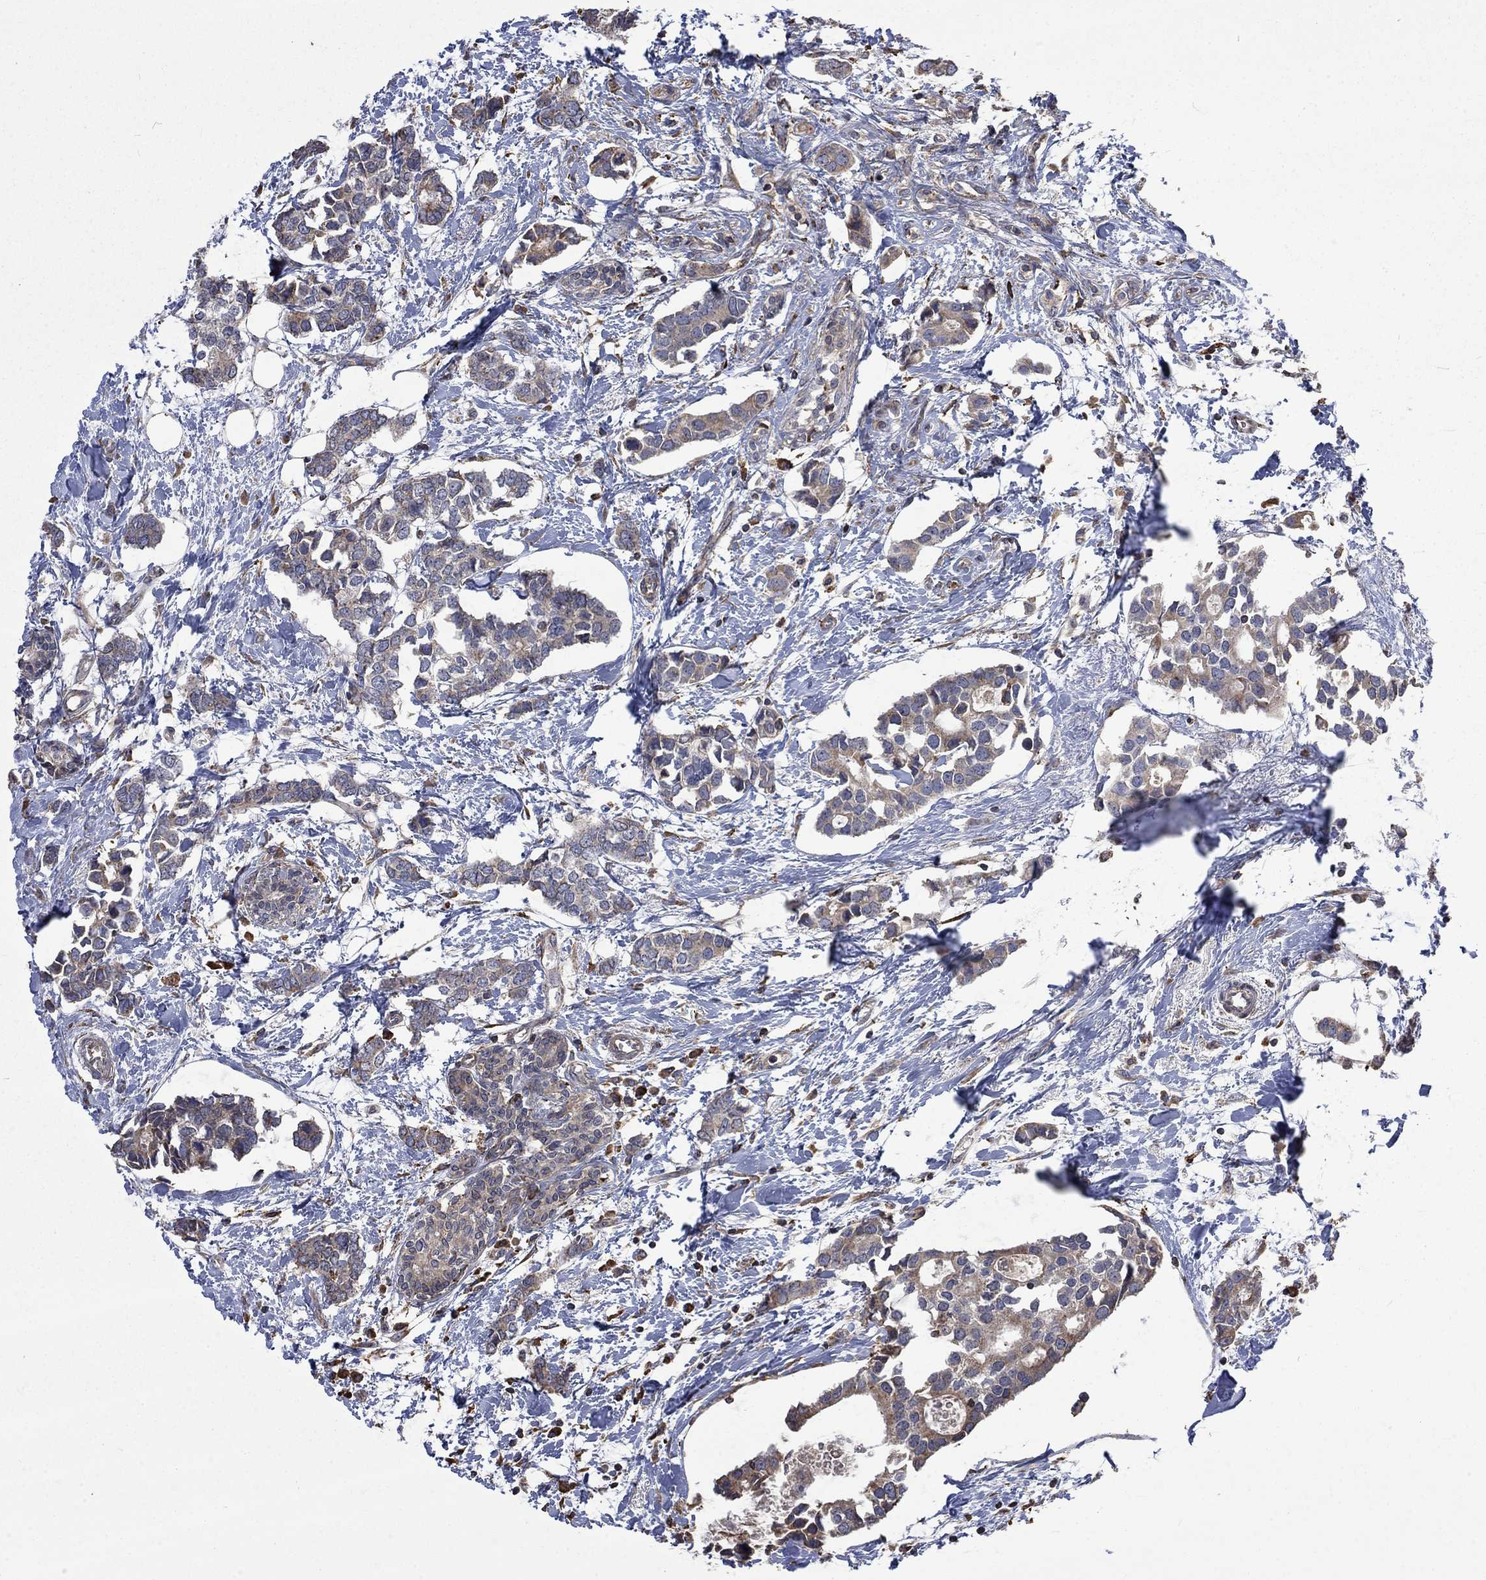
{"staining": {"intensity": "weak", "quantity": "25%-75%", "location": "cytoplasmic/membranous"}, "tissue": "breast cancer", "cell_type": "Tumor cells", "image_type": "cancer", "snomed": [{"axis": "morphology", "description": "Duct carcinoma"}, {"axis": "topography", "description": "Breast"}], "caption": "Brown immunohistochemical staining in human breast cancer exhibits weak cytoplasmic/membranous staining in about 25%-75% of tumor cells.", "gene": "ESRRA", "patient": {"sex": "female", "age": 83}}